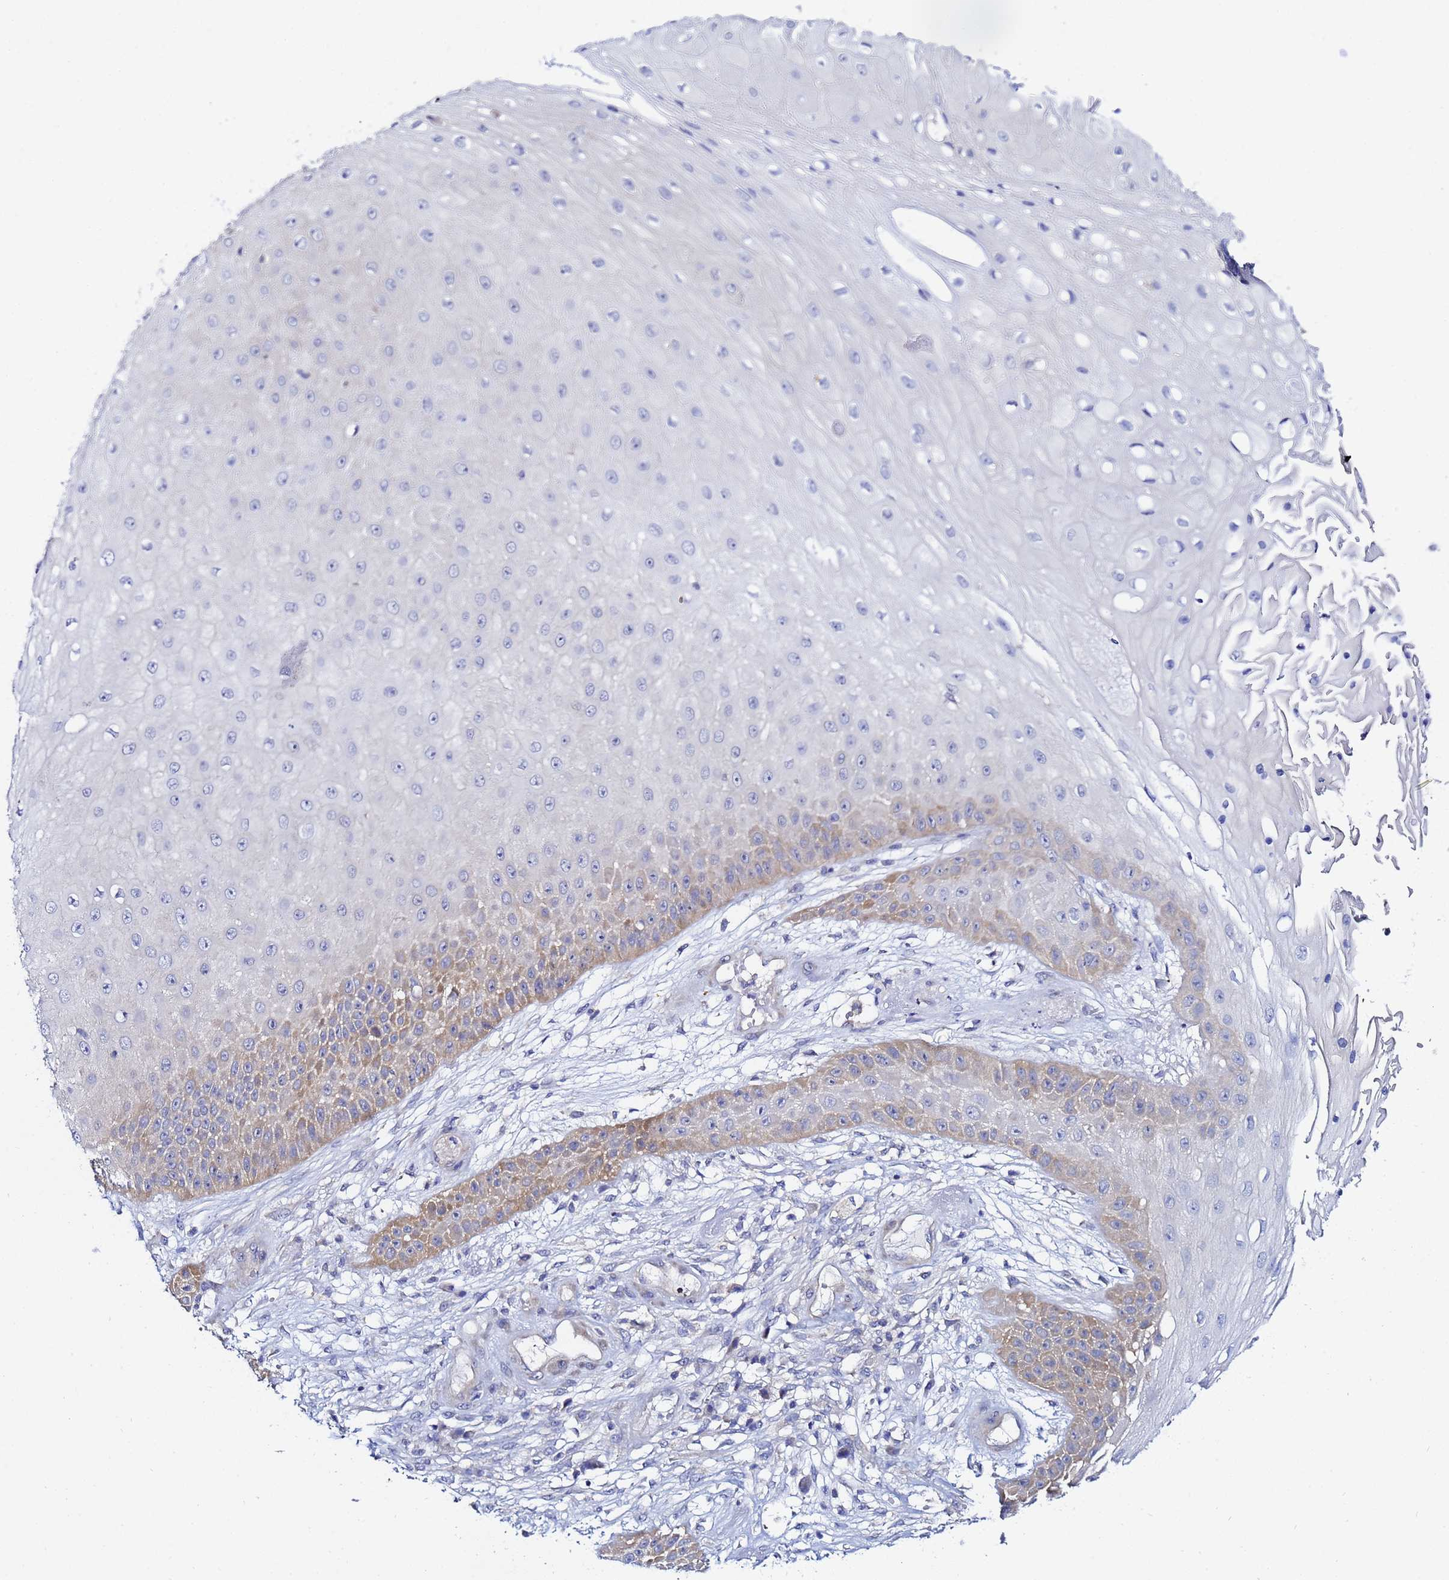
{"staining": {"intensity": "weak", "quantity": "<25%", "location": "cytoplasmic/membranous"}, "tissue": "skin cancer", "cell_type": "Tumor cells", "image_type": "cancer", "snomed": [{"axis": "morphology", "description": "Squamous cell carcinoma, NOS"}, {"axis": "topography", "description": "Skin"}], "caption": "The micrograph displays no staining of tumor cells in skin cancer (squamous cell carcinoma).", "gene": "LENG1", "patient": {"sex": "male", "age": 70}}